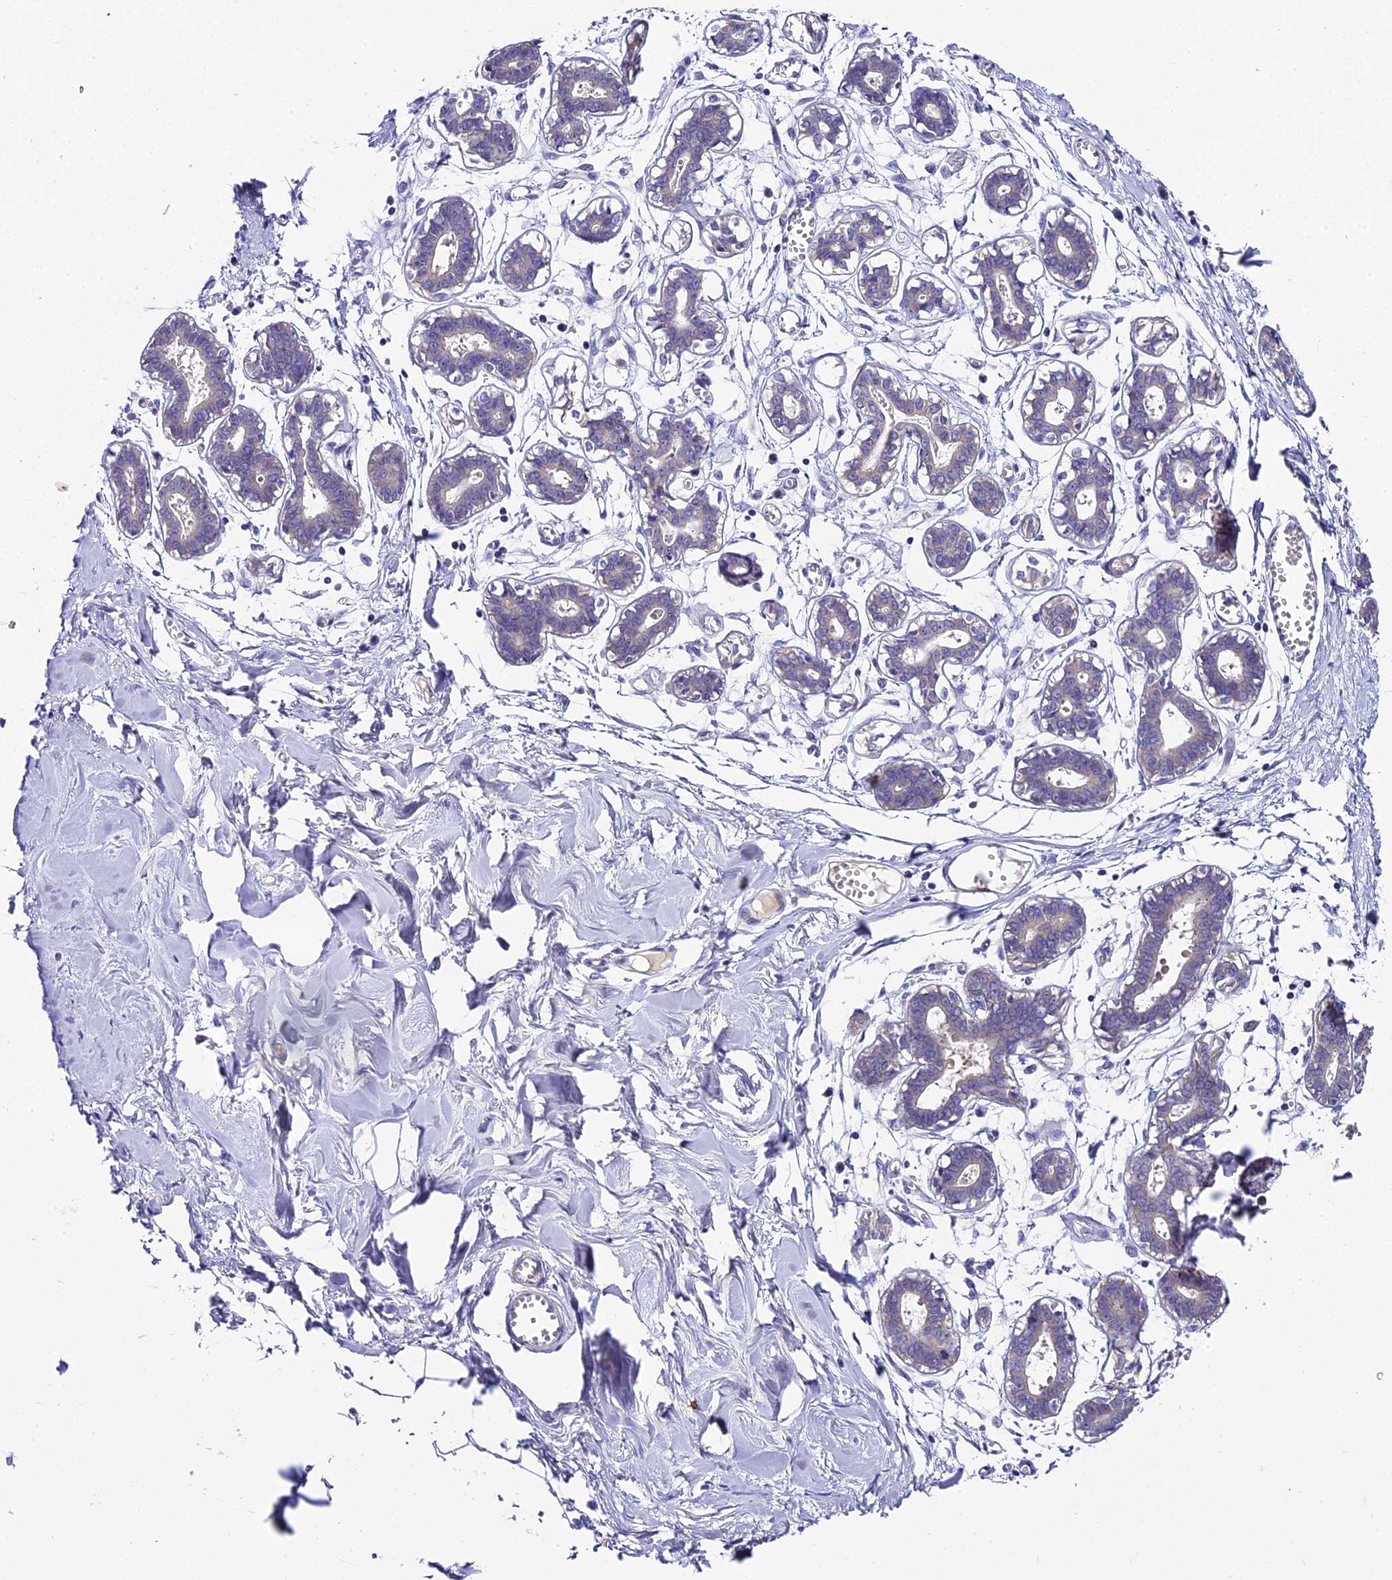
{"staining": {"intensity": "negative", "quantity": "none", "location": "none"}, "tissue": "breast", "cell_type": "Adipocytes", "image_type": "normal", "snomed": [{"axis": "morphology", "description": "Normal tissue, NOS"}, {"axis": "topography", "description": "Breast"}], "caption": "DAB (3,3'-diaminobenzidine) immunohistochemical staining of unremarkable human breast shows no significant positivity in adipocytes. The staining is performed using DAB (3,3'-diaminobenzidine) brown chromogen with nuclei counter-stained in using hematoxylin.", "gene": "ENKD1", "patient": {"sex": "female", "age": 27}}